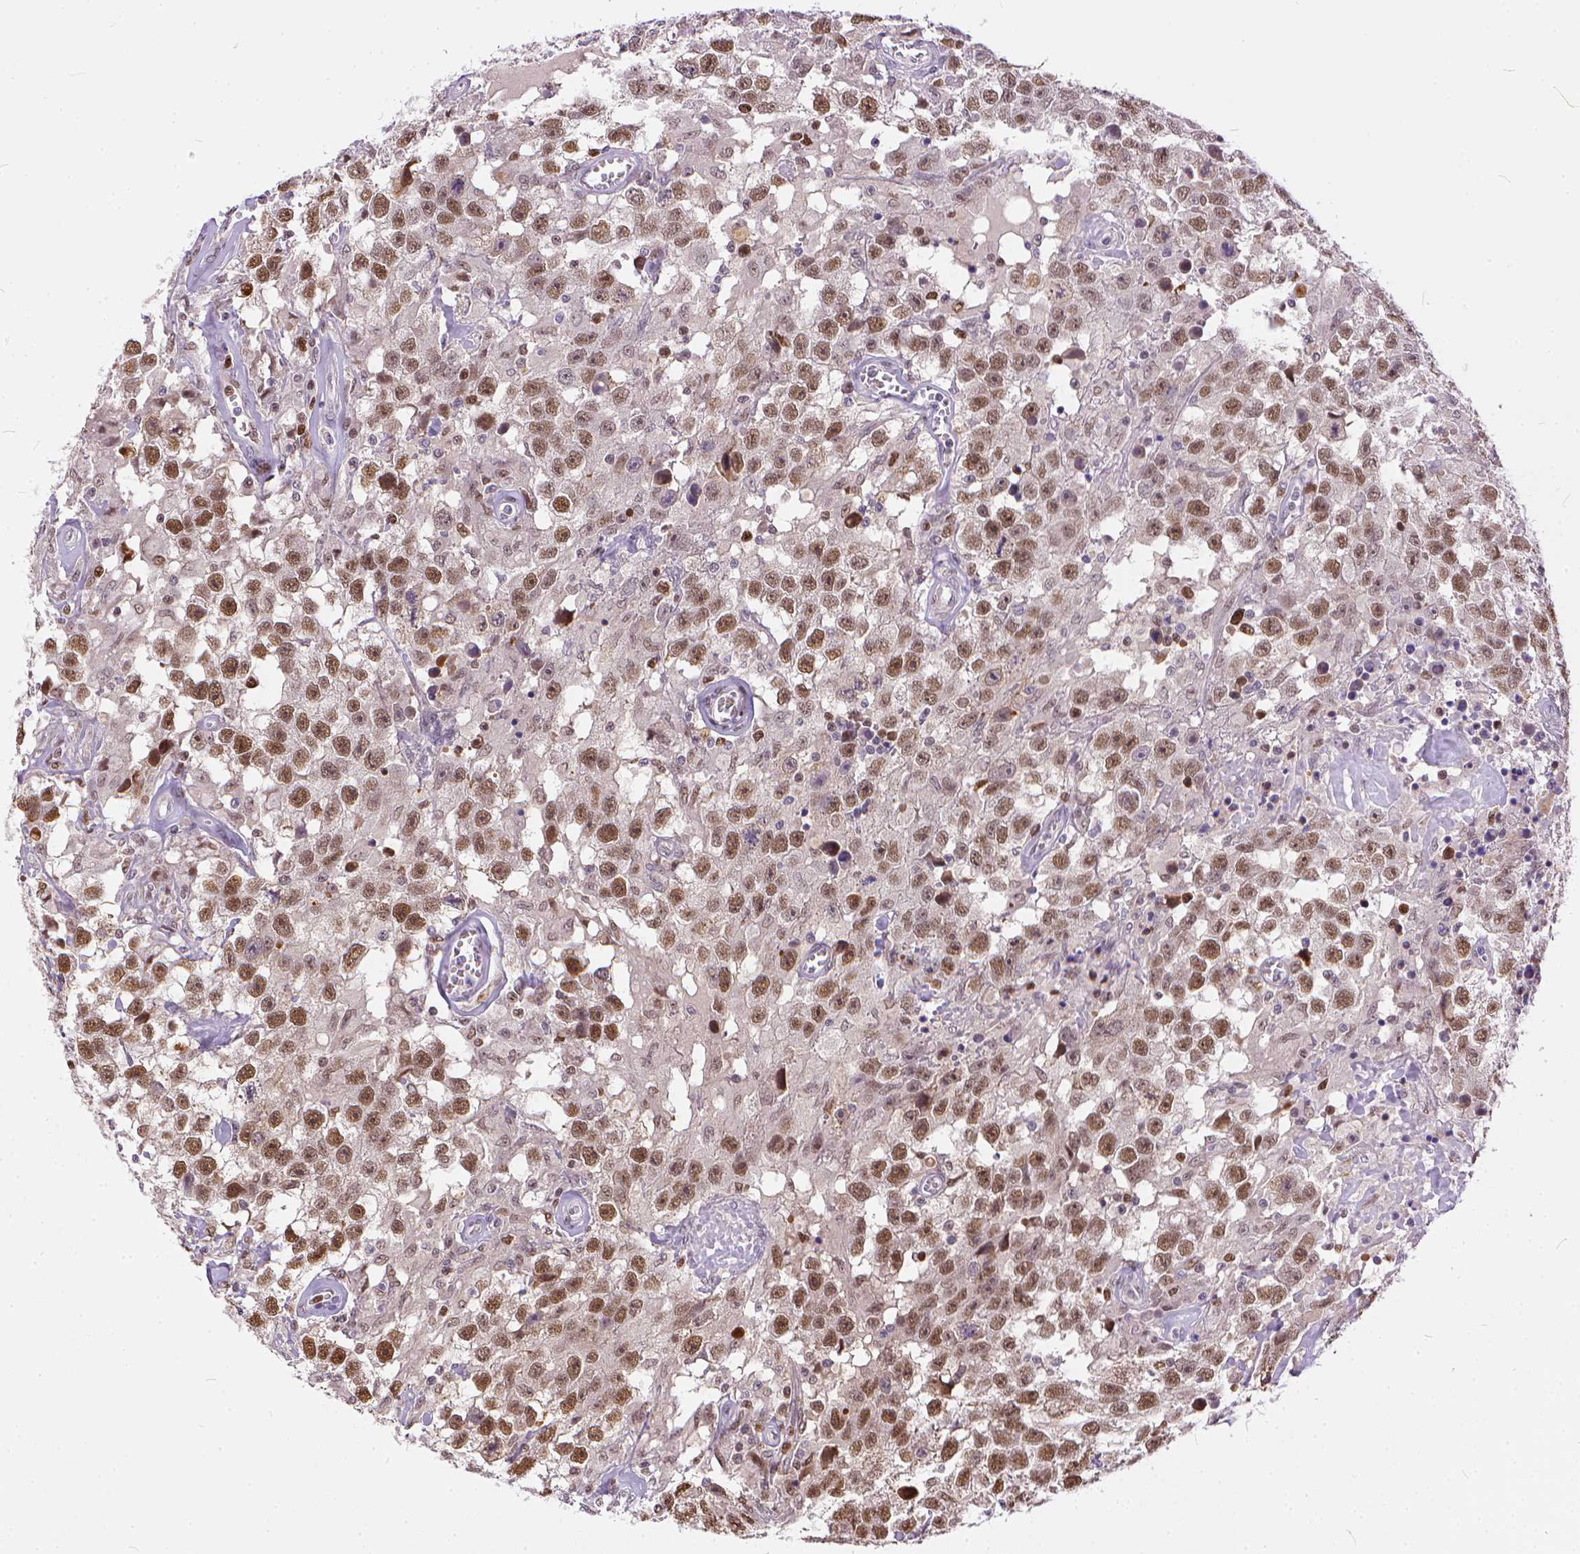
{"staining": {"intensity": "moderate", "quantity": ">75%", "location": "nuclear"}, "tissue": "testis cancer", "cell_type": "Tumor cells", "image_type": "cancer", "snomed": [{"axis": "morphology", "description": "Seminoma, NOS"}, {"axis": "topography", "description": "Testis"}], "caption": "Protein staining by IHC exhibits moderate nuclear expression in approximately >75% of tumor cells in testis cancer. The staining was performed using DAB (3,3'-diaminobenzidine) to visualize the protein expression in brown, while the nuclei were stained in blue with hematoxylin (Magnification: 20x).", "gene": "ERCC1", "patient": {"sex": "male", "age": 43}}